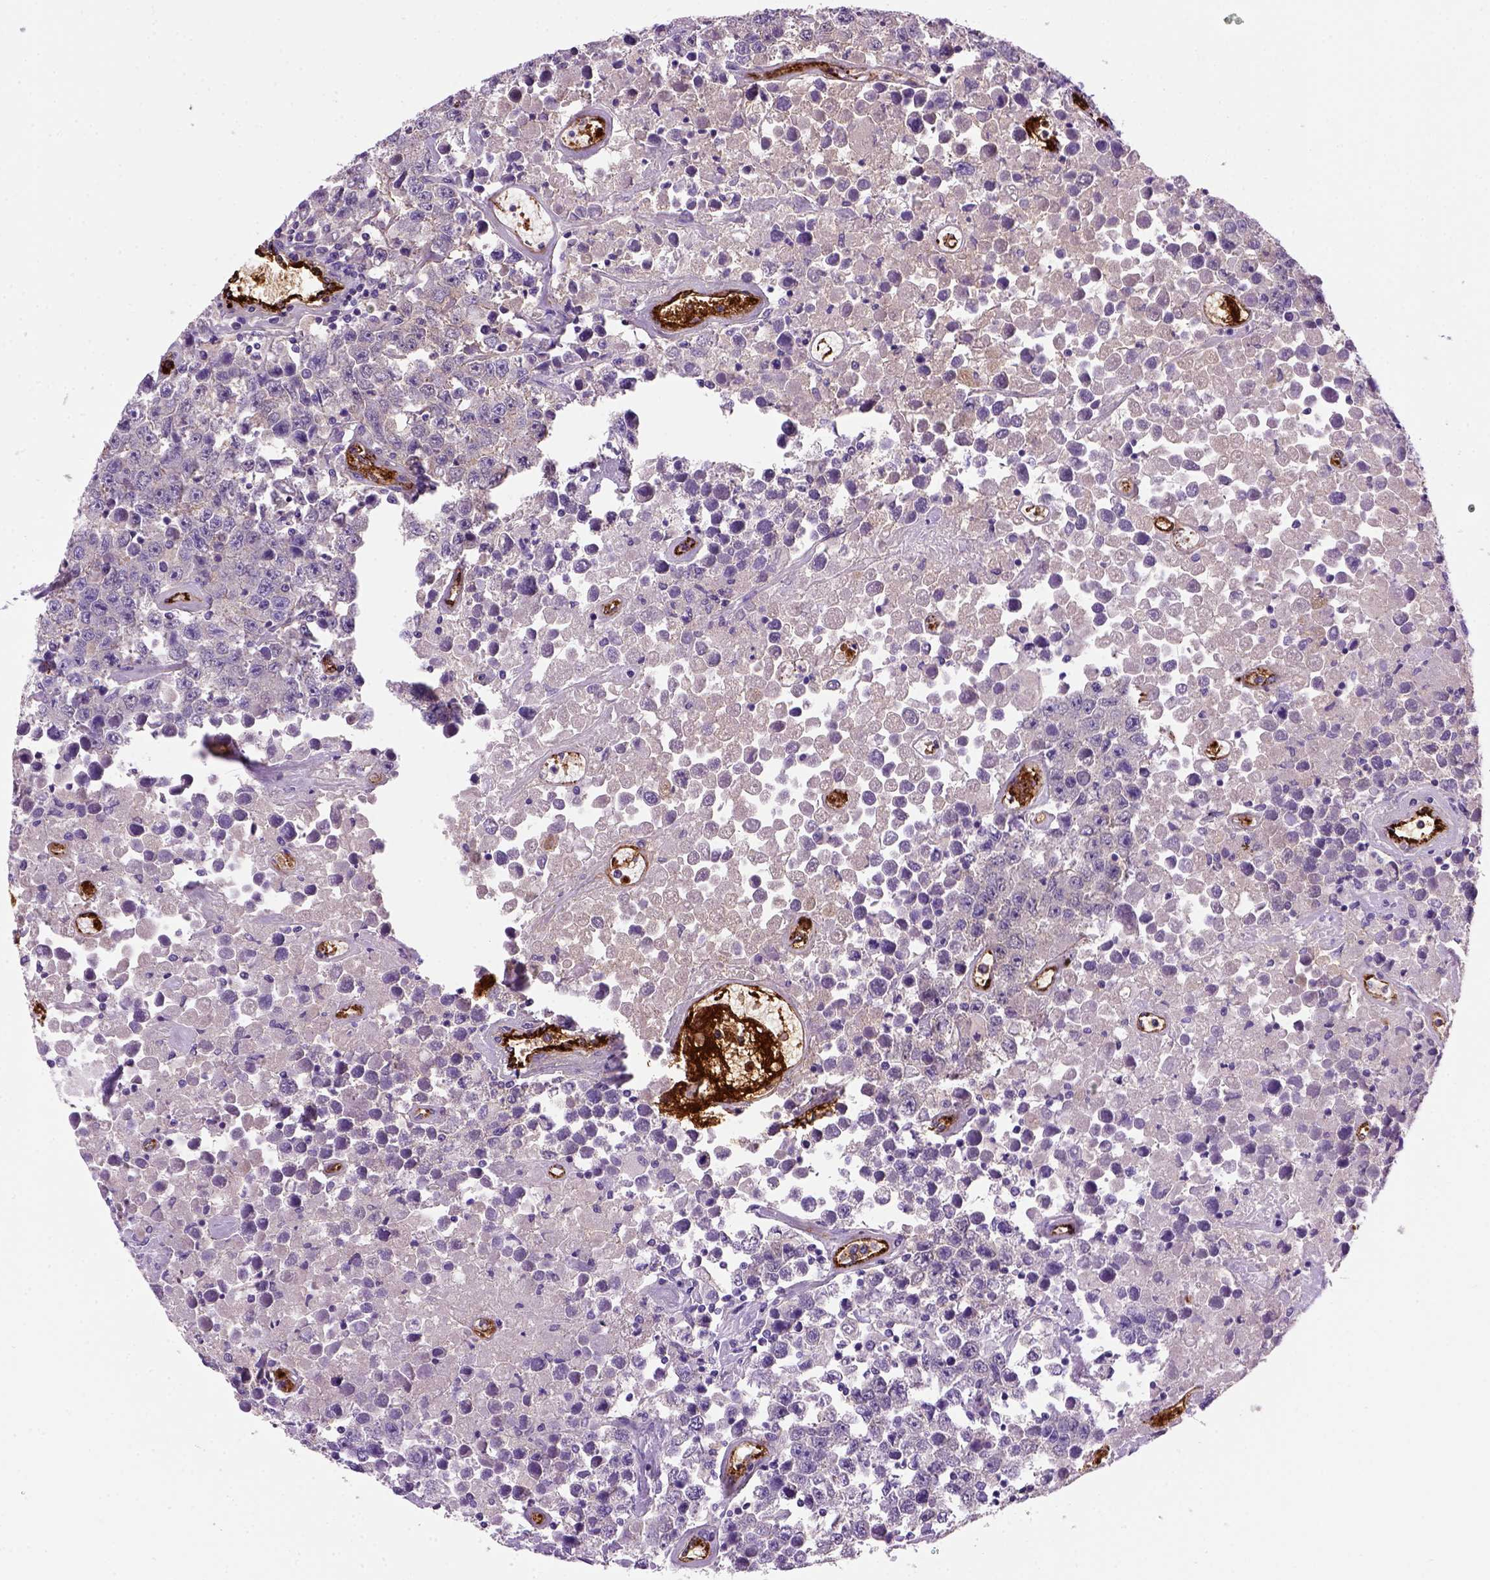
{"staining": {"intensity": "negative", "quantity": "none", "location": "none"}, "tissue": "testis cancer", "cell_type": "Tumor cells", "image_type": "cancer", "snomed": [{"axis": "morphology", "description": "Seminoma, NOS"}, {"axis": "topography", "description": "Testis"}], "caption": "The image reveals no significant staining in tumor cells of testis seminoma. (Stains: DAB (3,3'-diaminobenzidine) immunohistochemistry (IHC) with hematoxylin counter stain, Microscopy: brightfield microscopy at high magnification).", "gene": "VWF", "patient": {"sex": "male", "age": 52}}